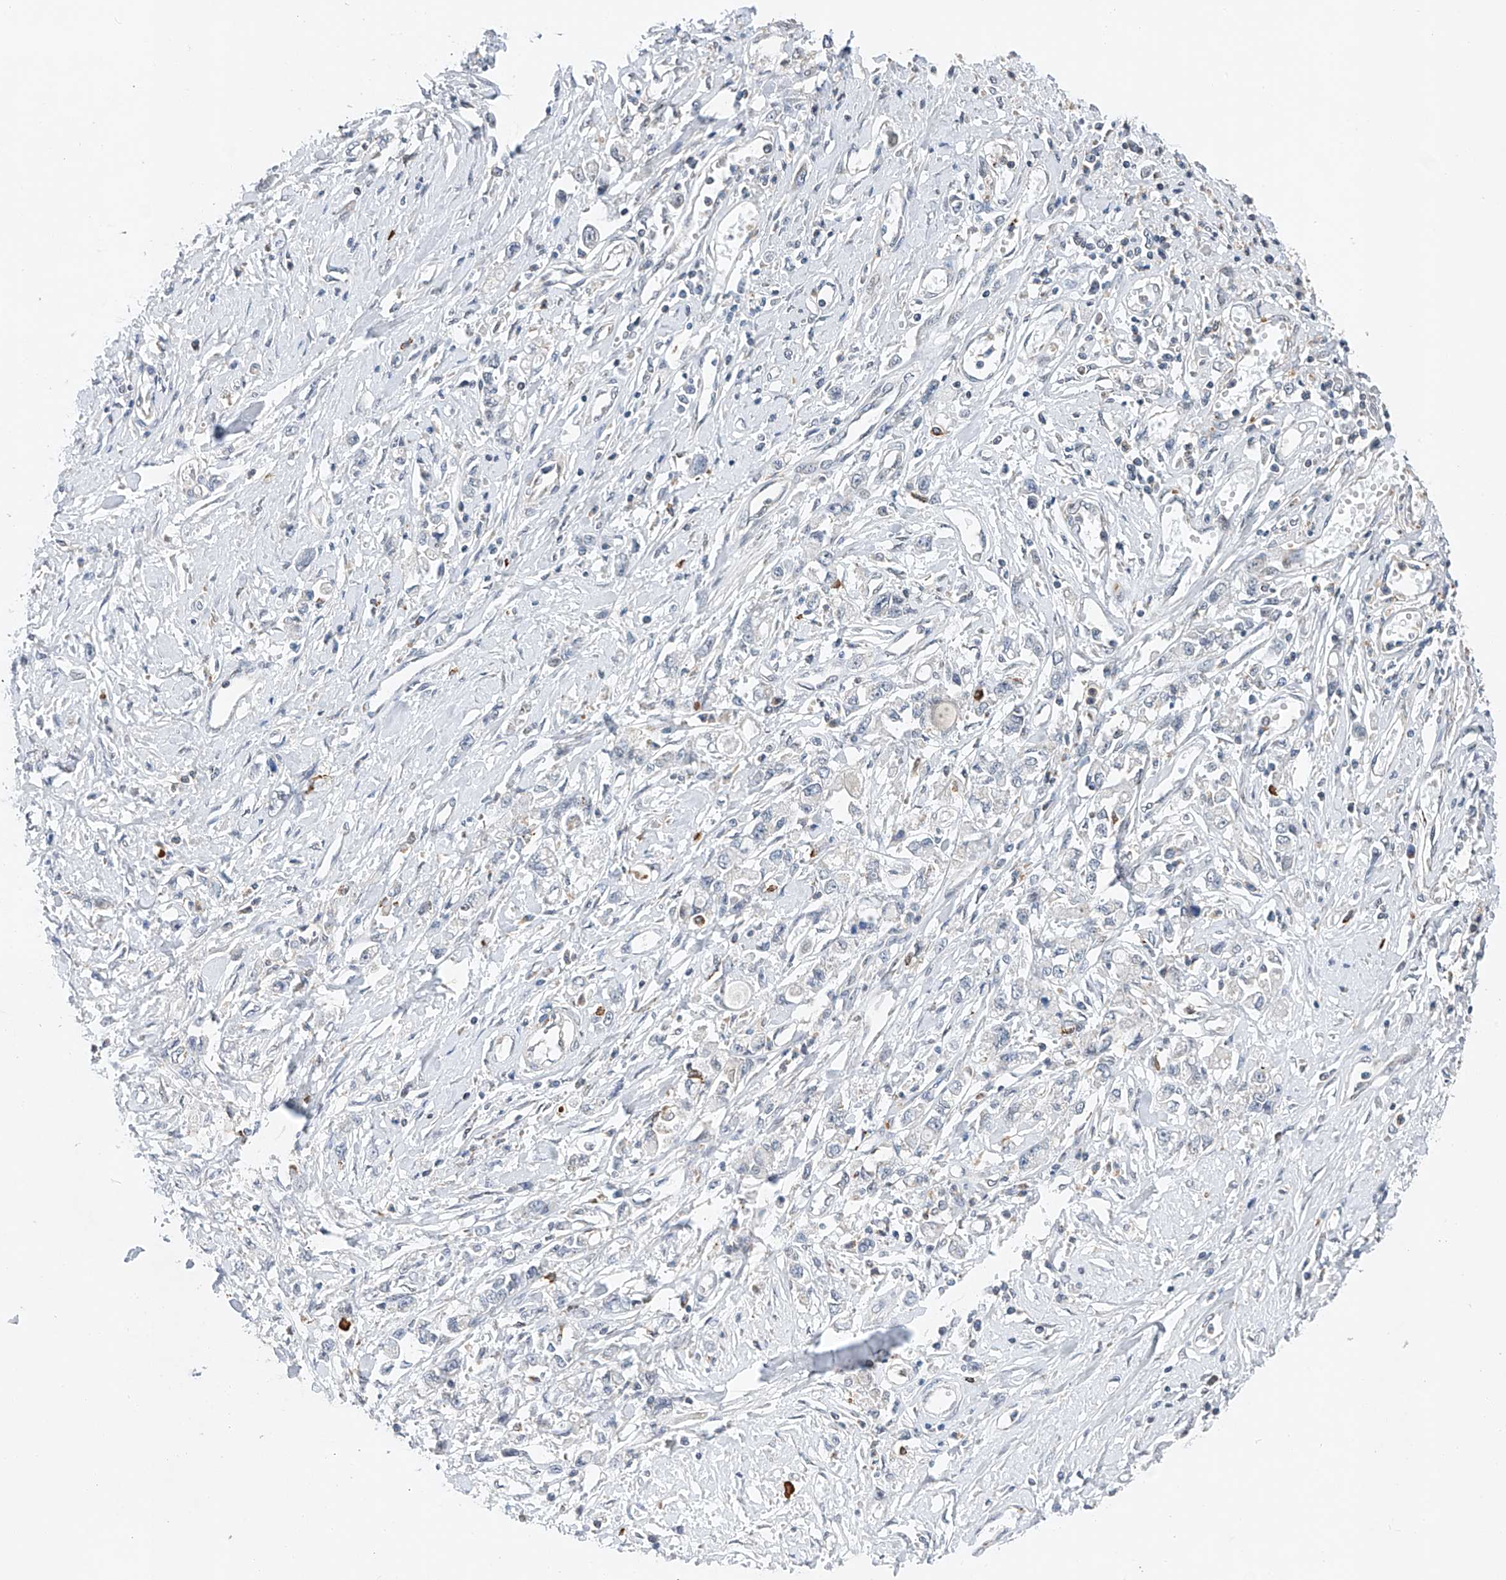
{"staining": {"intensity": "negative", "quantity": "none", "location": "none"}, "tissue": "stomach cancer", "cell_type": "Tumor cells", "image_type": "cancer", "snomed": [{"axis": "morphology", "description": "Adenocarcinoma, NOS"}, {"axis": "topography", "description": "Stomach"}], "caption": "High magnification brightfield microscopy of stomach cancer stained with DAB (3,3'-diaminobenzidine) (brown) and counterstained with hematoxylin (blue): tumor cells show no significant expression.", "gene": "KLF15", "patient": {"sex": "female", "age": 76}}